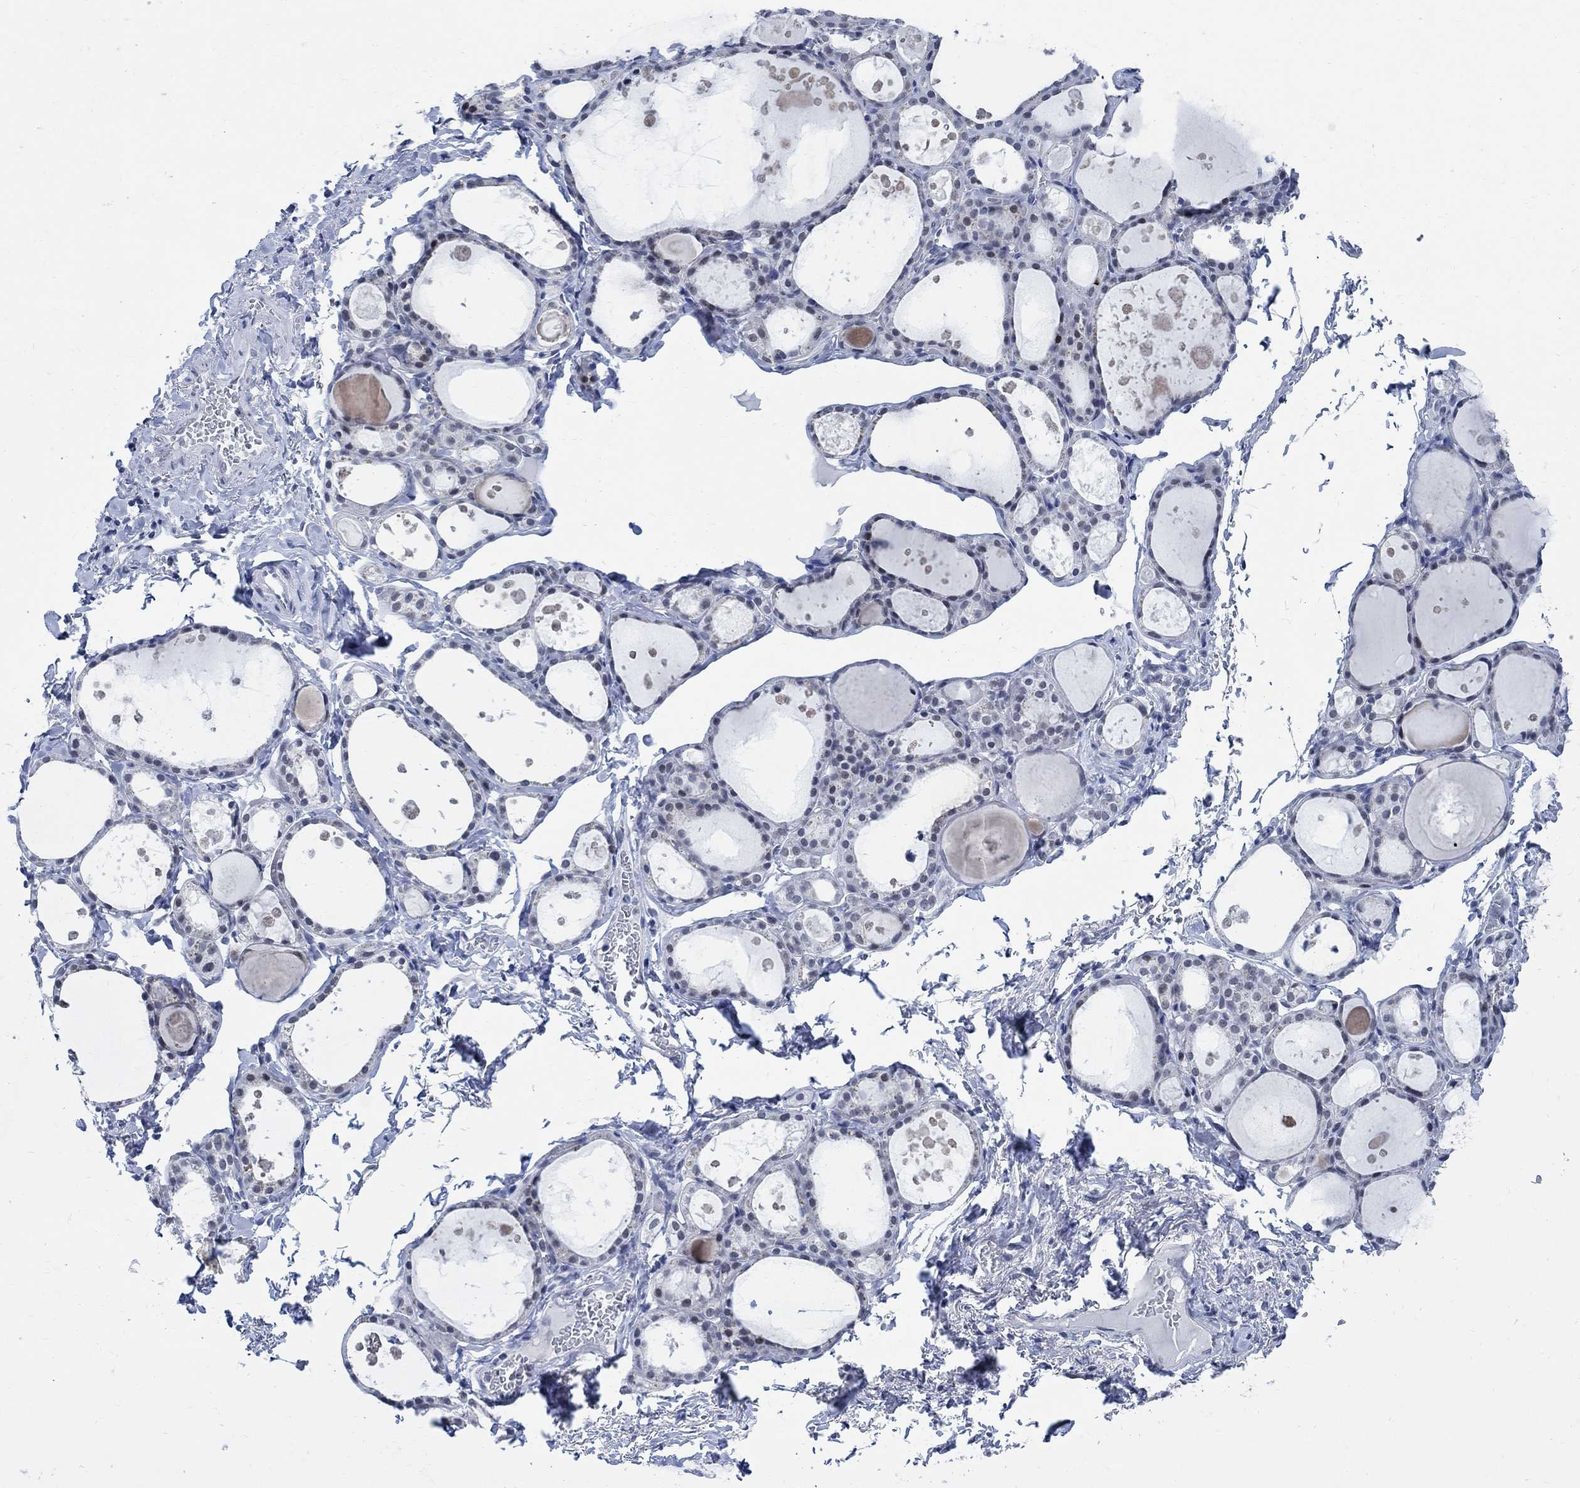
{"staining": {"intensity": "negative", "quantity": "none", "location": "none"}, "tissue": "thyroid gland", "cell_type": "Glandular cells", "image_type": "normal", "snomed": [{"axis": "morphology", "description": "Normal tissue, NOS"}, {"axis": "topography", "description": "Thyroid gland"}], "caption": "The IHC photomicrograph has no significant expression in glandular cells of thyroid gland. (DAB (3,3'-diaminobenzidine) immunohistochemistry with hematoxylin counter stain).", "gene": "DLK1", "patient": {"sex": "male", "age": 68}}